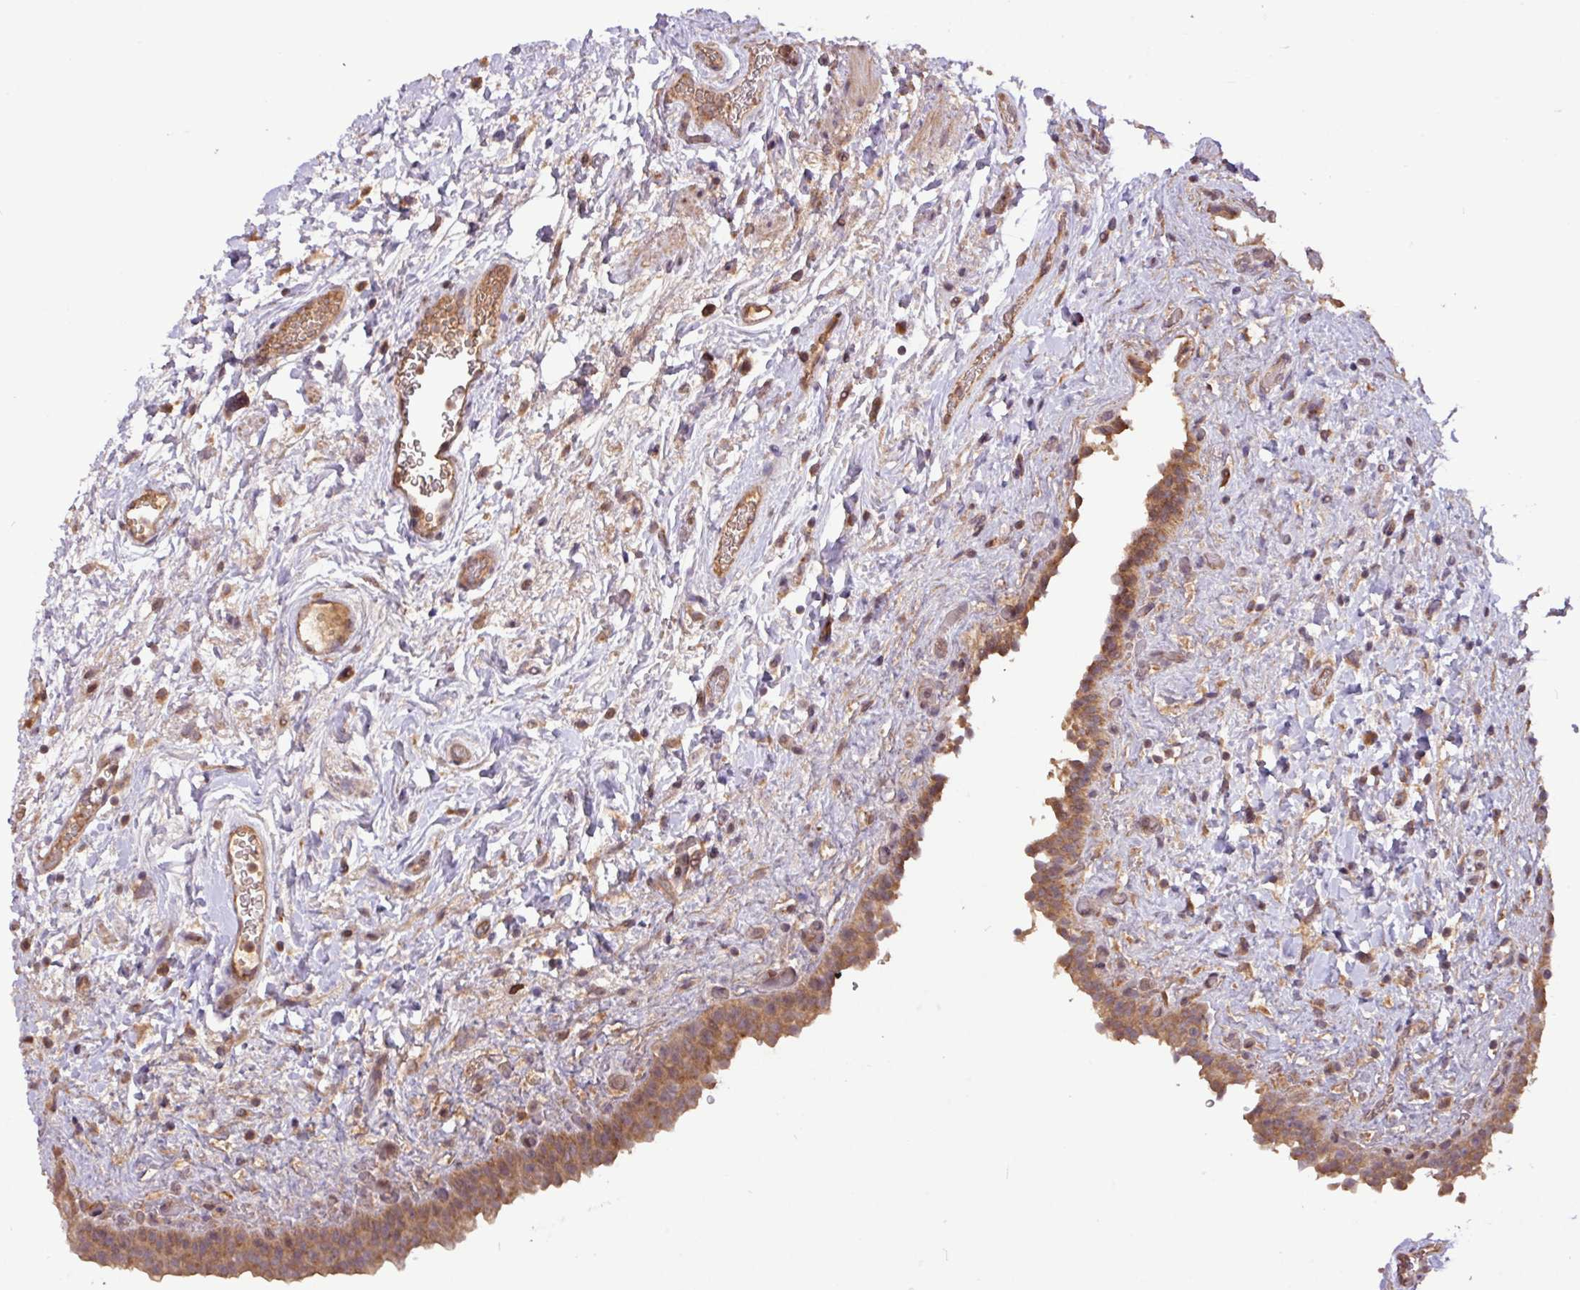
{"staining": {"intensity": "moderate", "quantity": ">75%", "location": "cytoplasmic/membranous"}, "tissue": "urinary bladder", "cell_type": "Urothelial cells", "image_type": "normal", "snomed": [{"axis": "morphology", "description": "Normal tissue, NOS"}, {"axis": "topography", "description": "Urinary bladder"}], "caption": "IHC photomicrograph of normal urinary bladder: human urinary bladder stained using immunohistochemistry (IHC) displays medium levels of moderate protein expression localized specifically in the cytoplasmic/membranous of urothelial cells, appearing as a cytoplasmic/membranous brown color.", "gene": "YPEL1", "patient": {"sex": "male", "age": 69}}